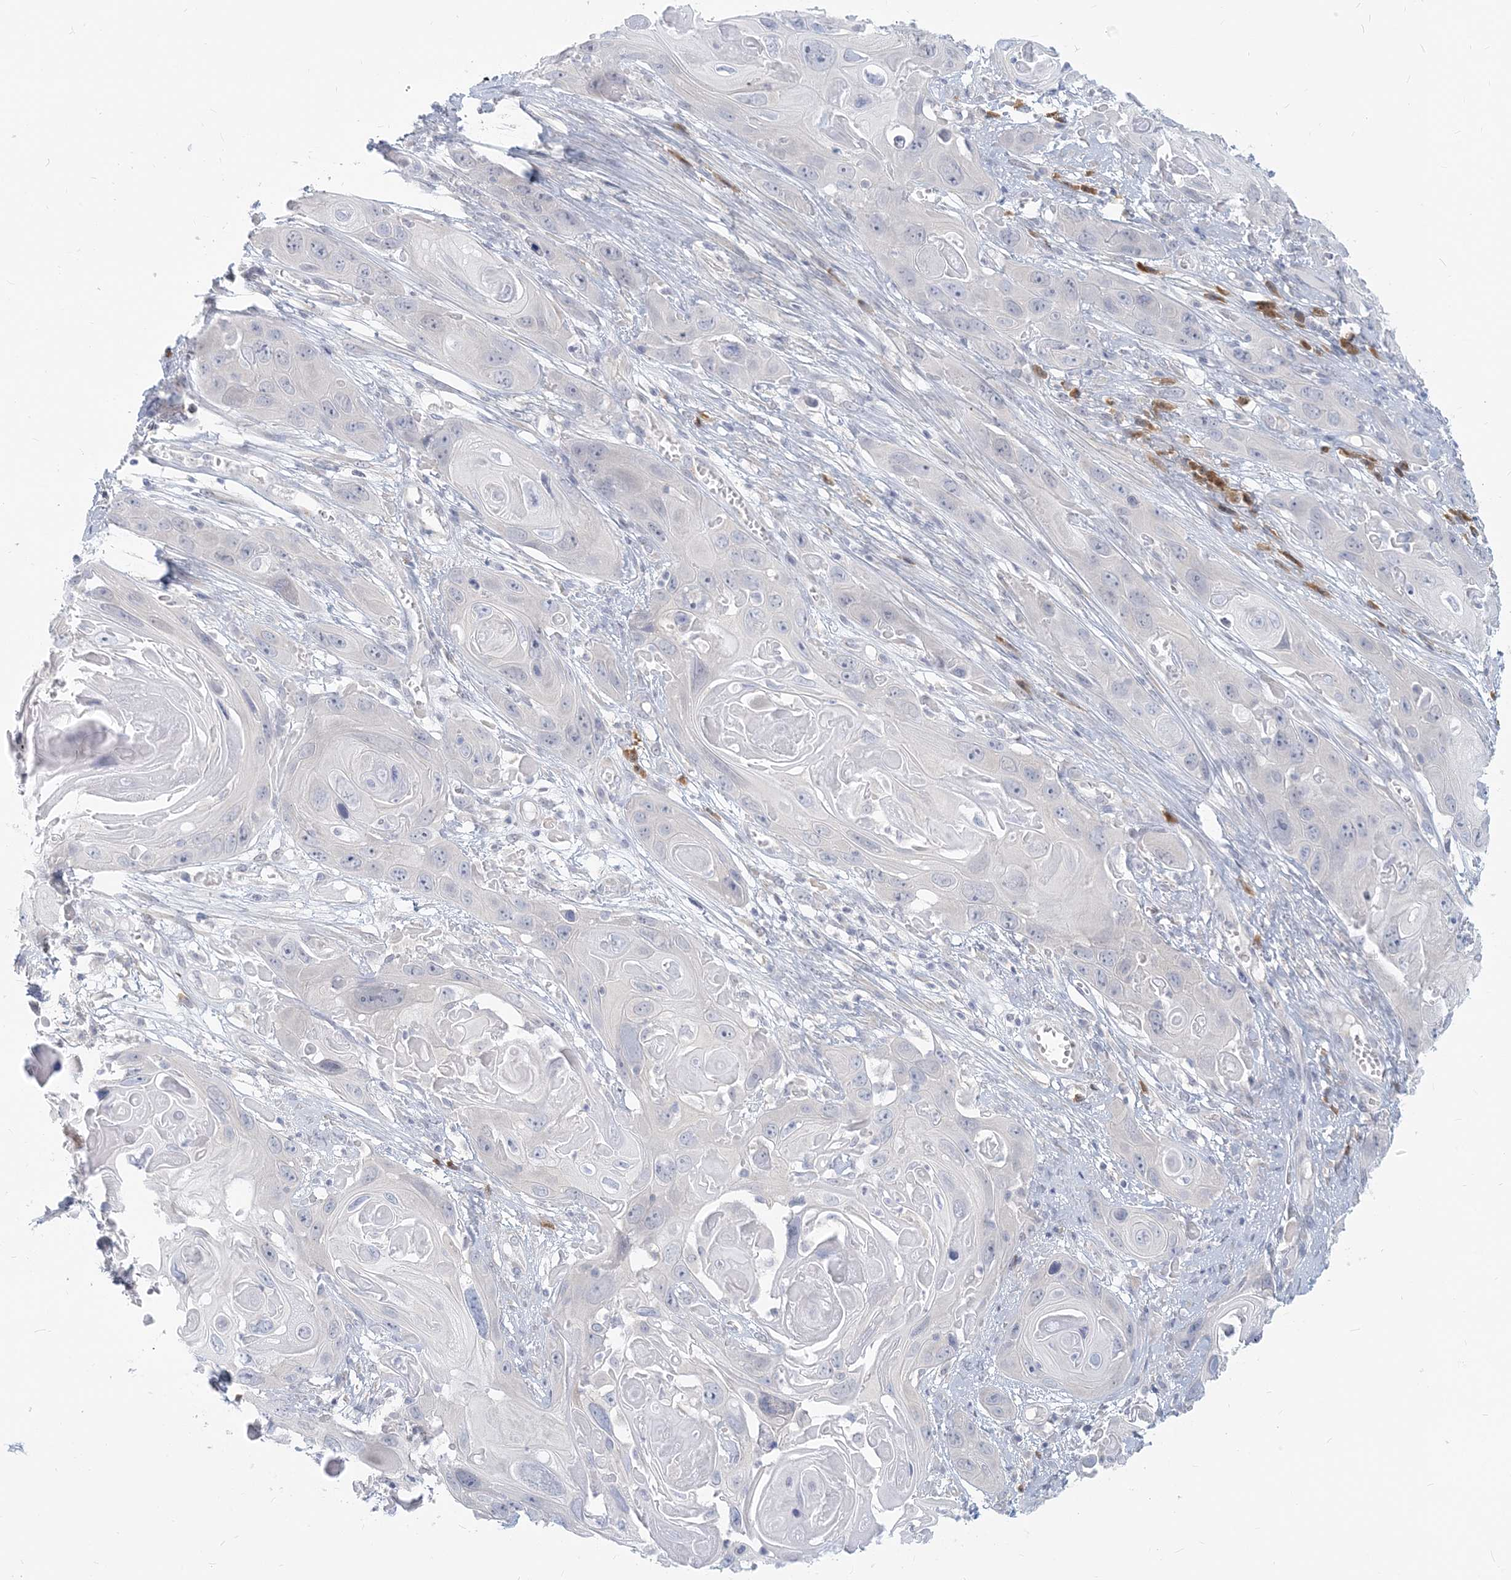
{"staining": {"intensity": "negative", "quantity": "none", "location": "none"}, "tissue": "skin cancer", "cell_type": "Tumor cells", "image_type": "cancer", "snomed": [{"axis": "morphology", "description": "Squamous cell carcinoma, NOS"}, {"axis": "topography", "description": "Skin"}], "caption": "This is an immunohistochemistry photomicrograph of human skin squamous cell carcinoma. There is no positivity in tumor cells.", "gene": "GMPPA", "patient": {"sex": "male", "age": 55}}